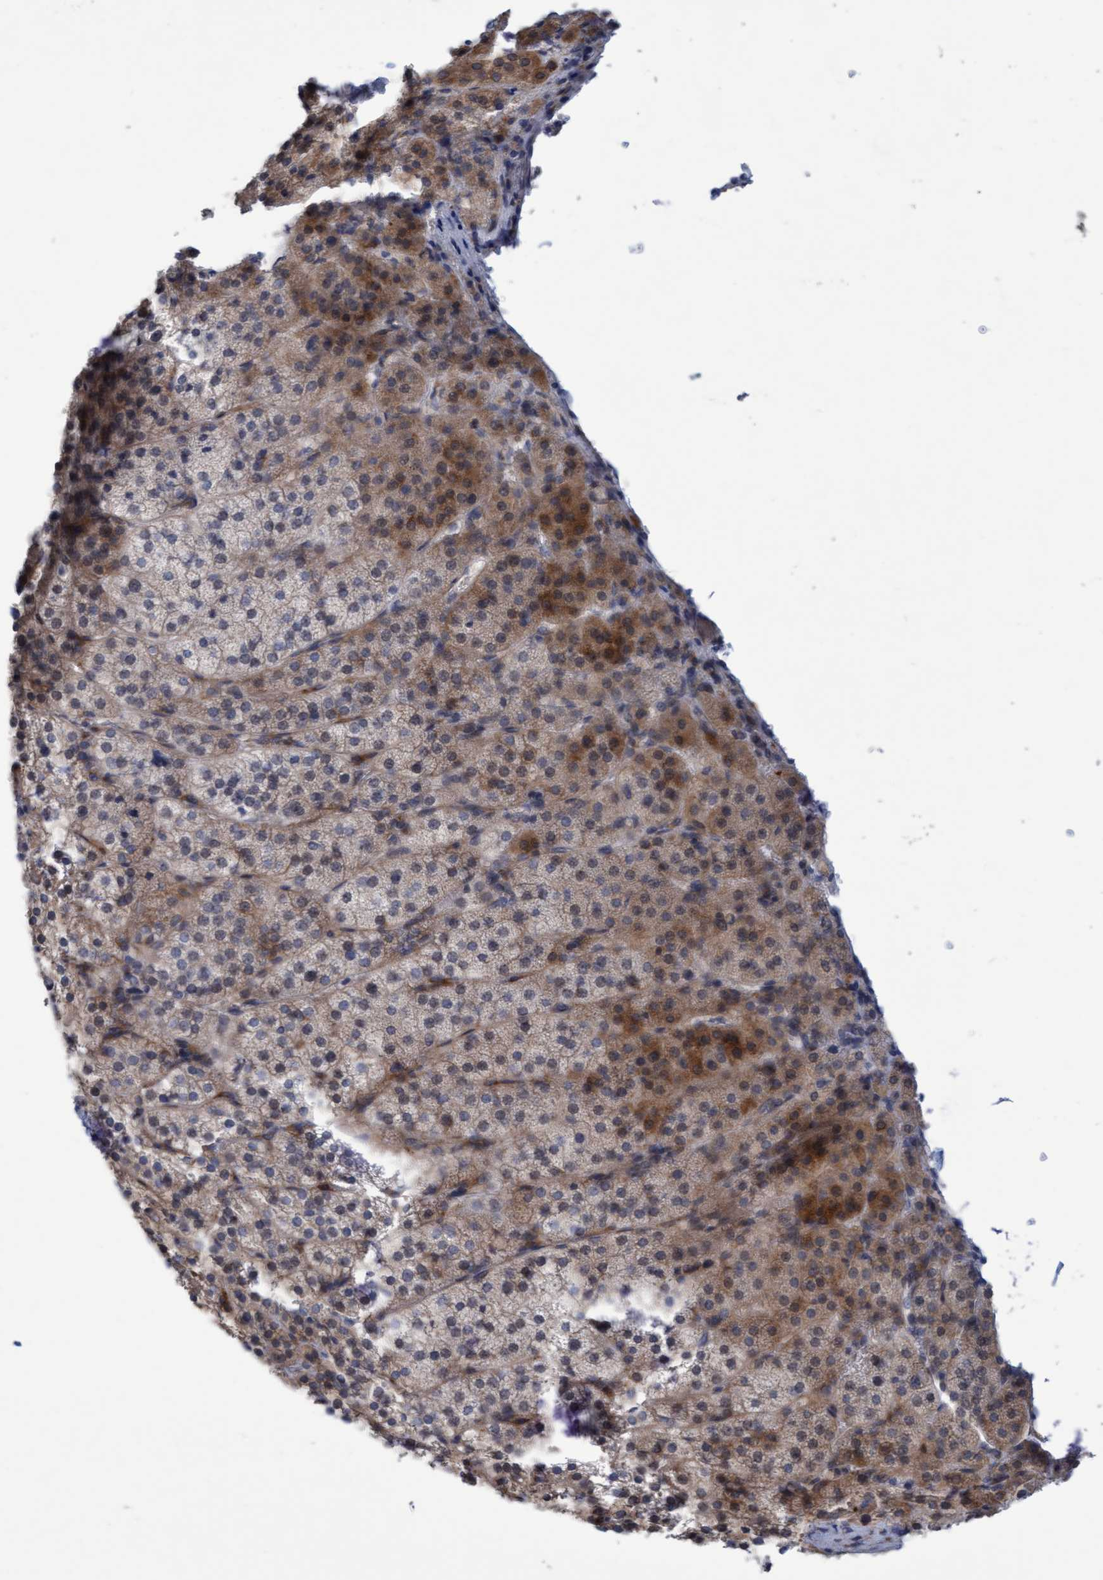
{"staining": {"intensity": "moderate", "quantity": ">75%", "location": "cytoplasmic/membranous"}, "tissue": "adrenal gland", "cell_type": "Glandular cells", "image_type": "normal", "snomed": [{"axis": "morphology", "description": "Normal tissue, NOS"}, {"axis": "topography", "description": "Adrenal gland"}], "caption": "A high-resolution photomicrograph shows IHC staining of benign adrenal gland, which exhibits moderate cytoplasmic/membranous positivity in about >75% of glandular cells.", "gene": "SLC28A3", "patient": {"sex": "female", "age": 44}}